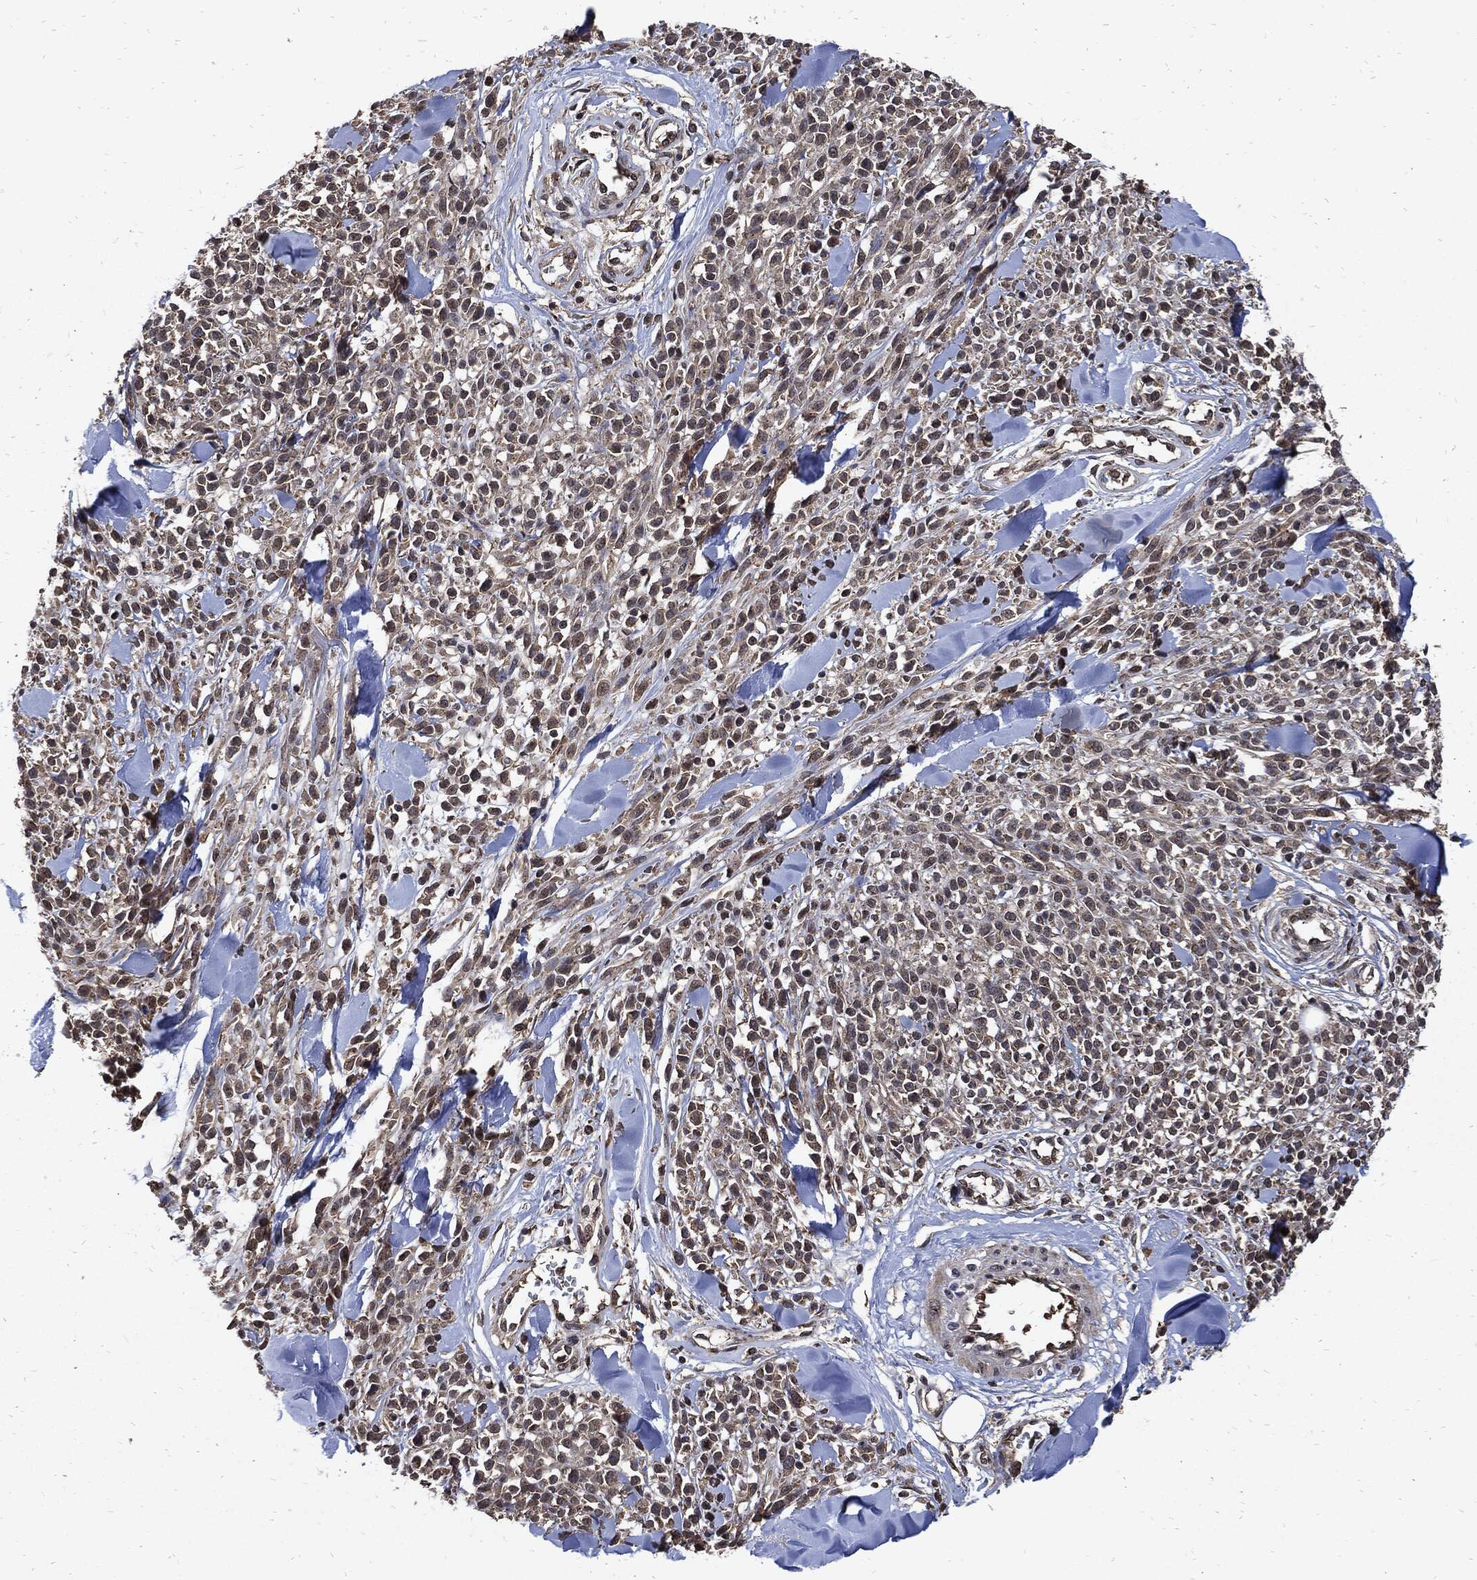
{"staining": {"intensity": "negative", "quantity": "none", "location": "none"}, "tissue": "melanoma", "cell_type": "Tumor cells", "image_type": "cancer", "snomed": [{"axis": "morphology", "description": "Malignant melanoma, NOS"}, {"axis": "topography", "description": "Skin"}, {"axis": "topography", "description": "Skin of trunk"}], "caption": "This is an immunohistochemistry (IHC) micrograph of human melanoma. There is no positivity in tumor cells.", "gene": "DCTN1", "patient": {"sex": "male", "age": 74}}